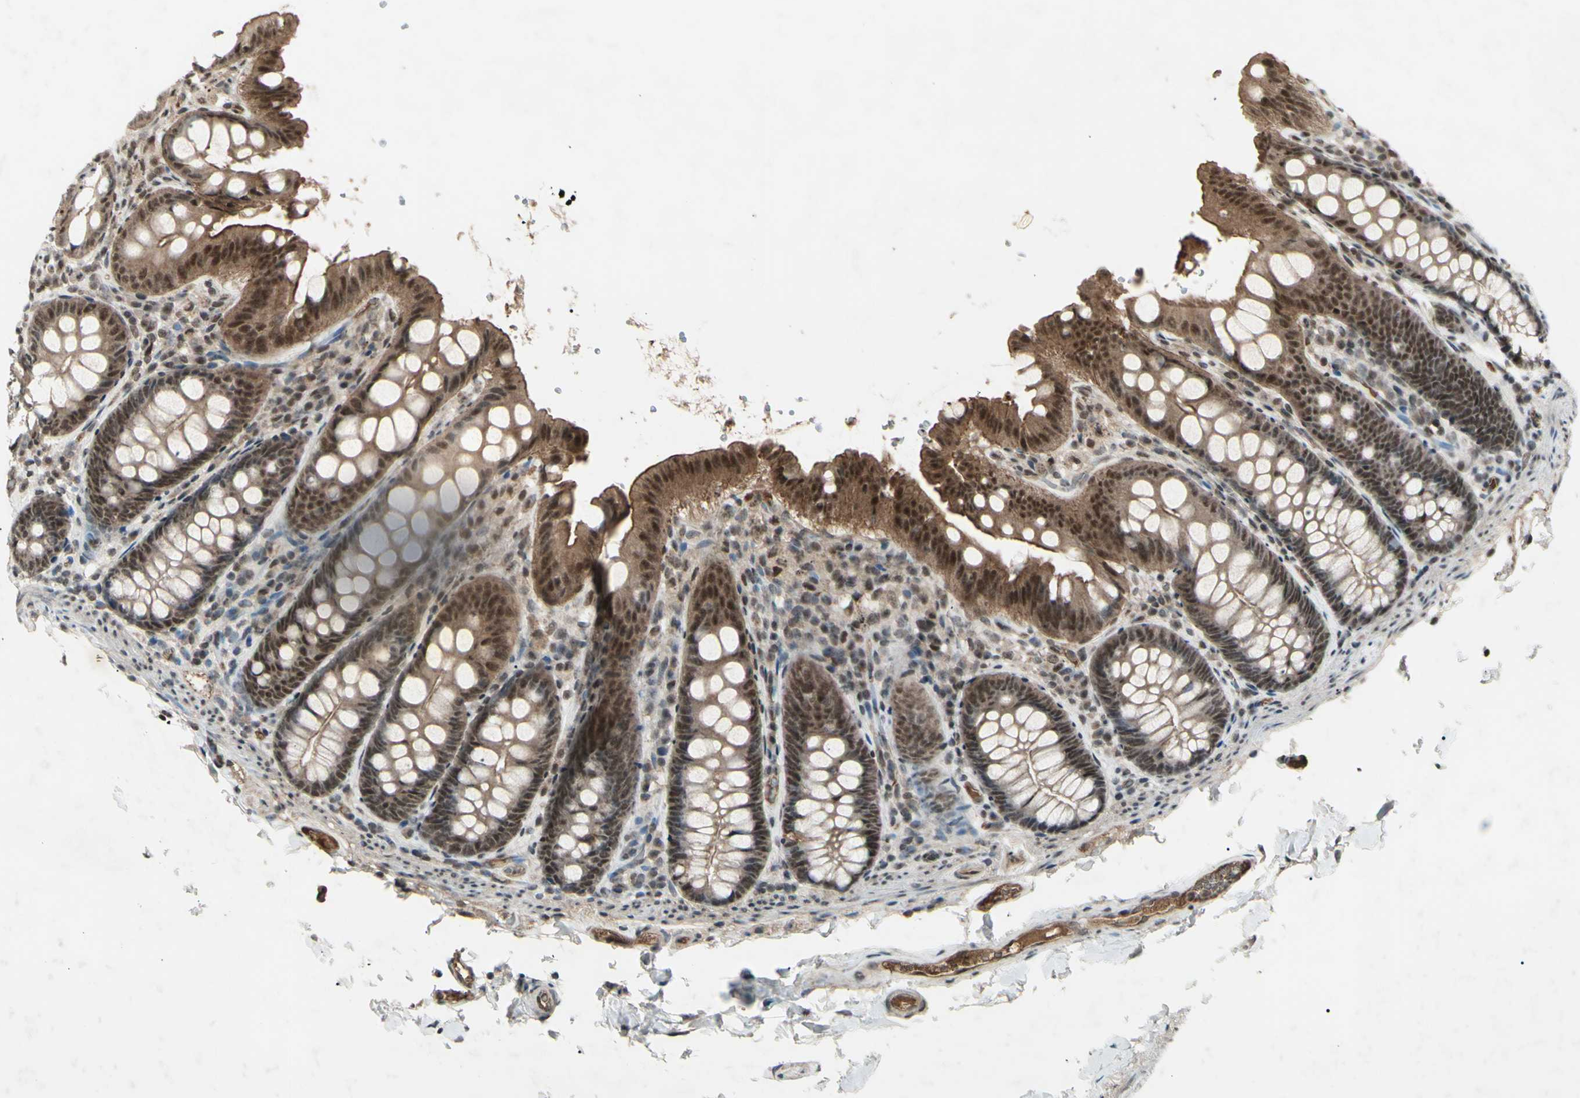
{"staining": {"intensity": "moderate", "quantity": ">75%", "location": "cytoplasmic/membranous"}, "tissue": "colon", "cell_type": "Endothelial cells", "image_type": "normal", "snomed": [{"axis": "morphology", "description": "Normal tissue, NOS"}, {"axis": "topography", "description": "Colon"}], "caption": "Endothelial cells display medium levels of moderate cytoplasmic/membranous staining in about >75% of cells in unremarkable human colon.", "gene": "SNW1", "patient": {"sex": "female", "age": 61}}